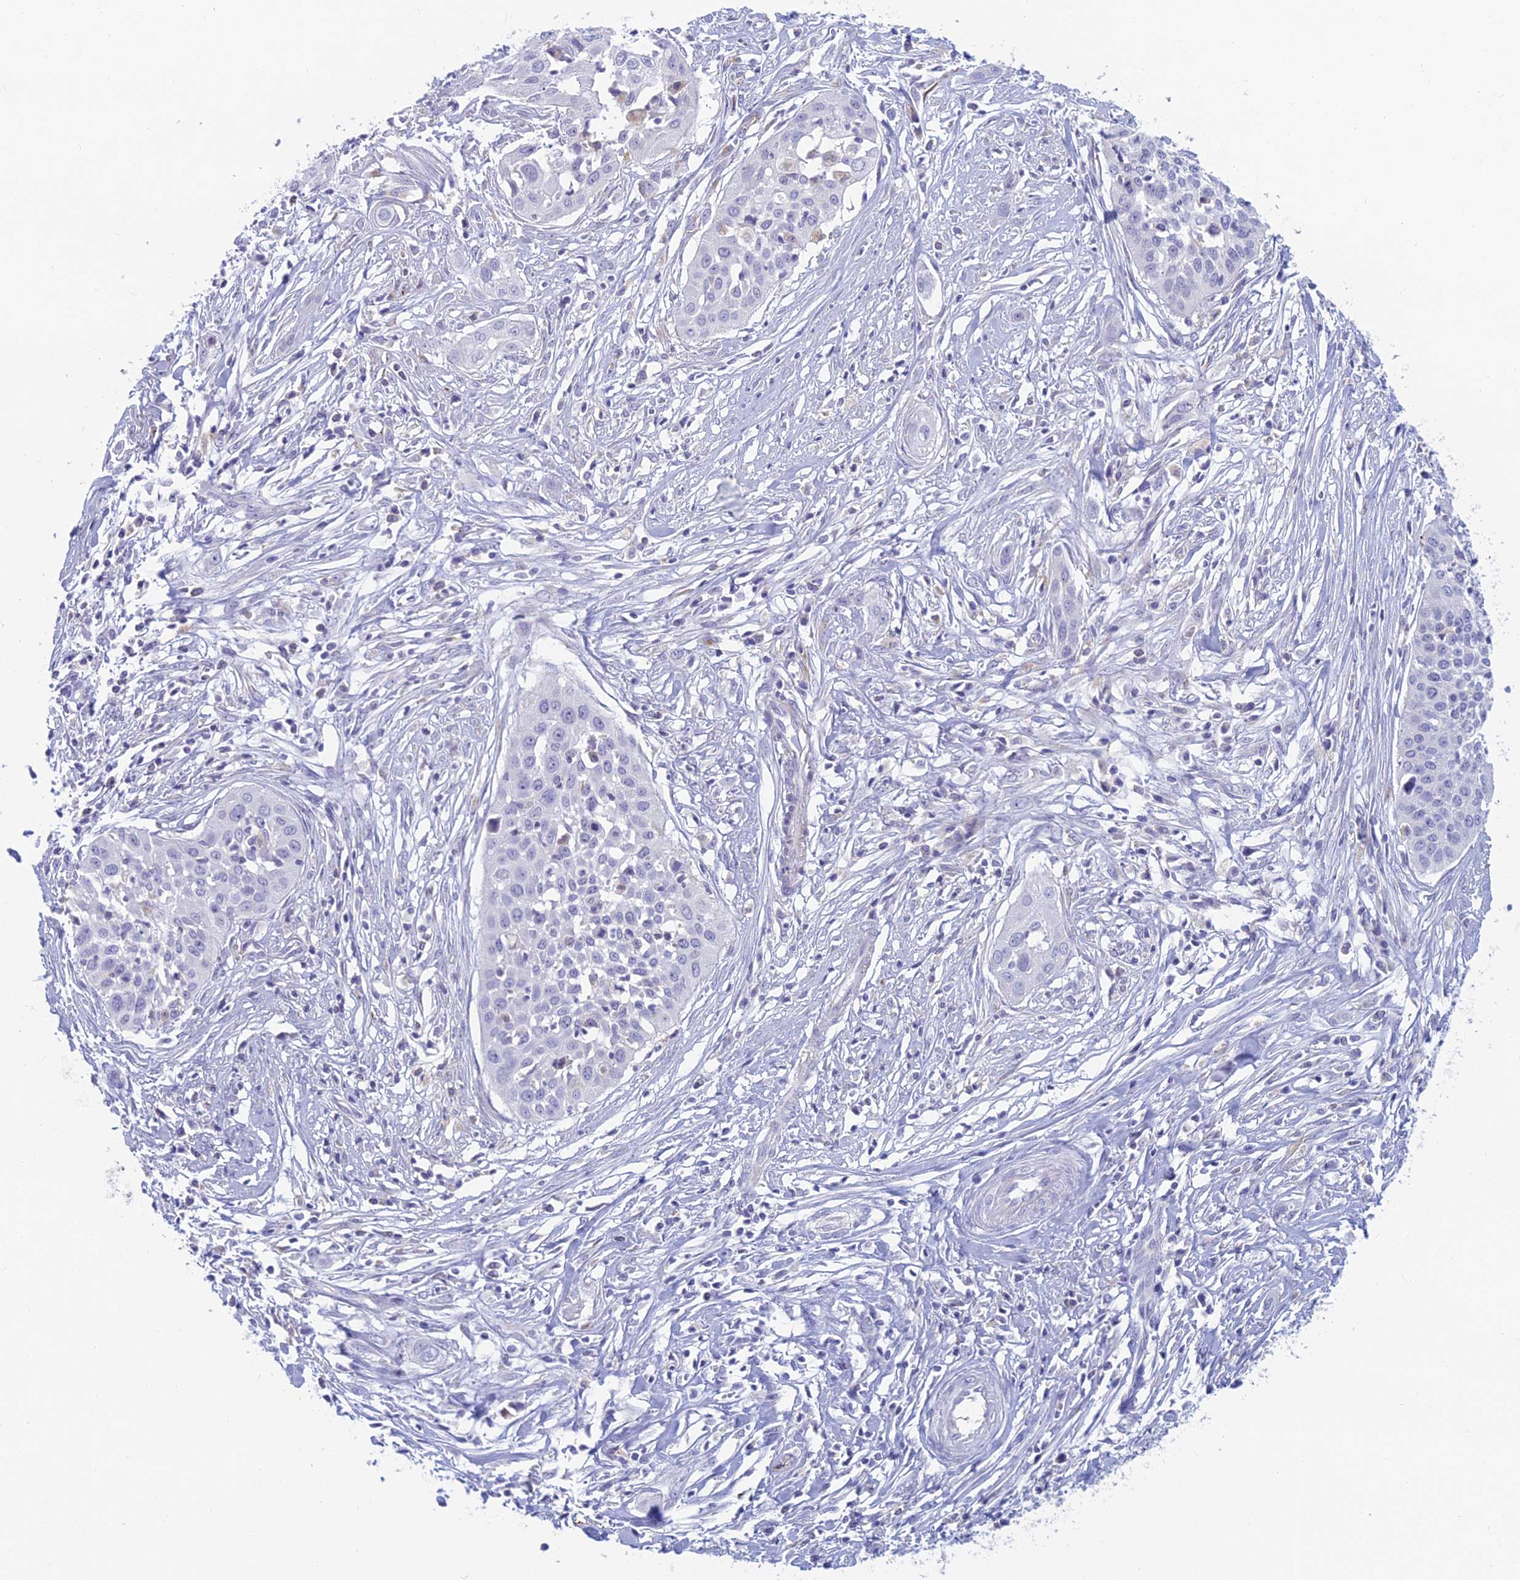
{"staining": {"intensity": "negative", "quantity": "none", "location": "none"}, "tissue": "cervical cancer", "cell_type": "Tumor cells", "image_type": "cancer", "snomed": [{"axis": "morphology", "description": "Squamous cell carcinoma, NOS"}, {"axis": "topography", "description": "Cervix"}], "caption": "Tumor cells show no significant protein staining in cervical squamous cell carcinoma. (Brightfield microscopy of DAB (3,3'-diaminobenzidine) immunohistochemistry (IHC) at high magnification).", "gene": "FERD3L", "patient": {"sex": "female", "age": 34}}